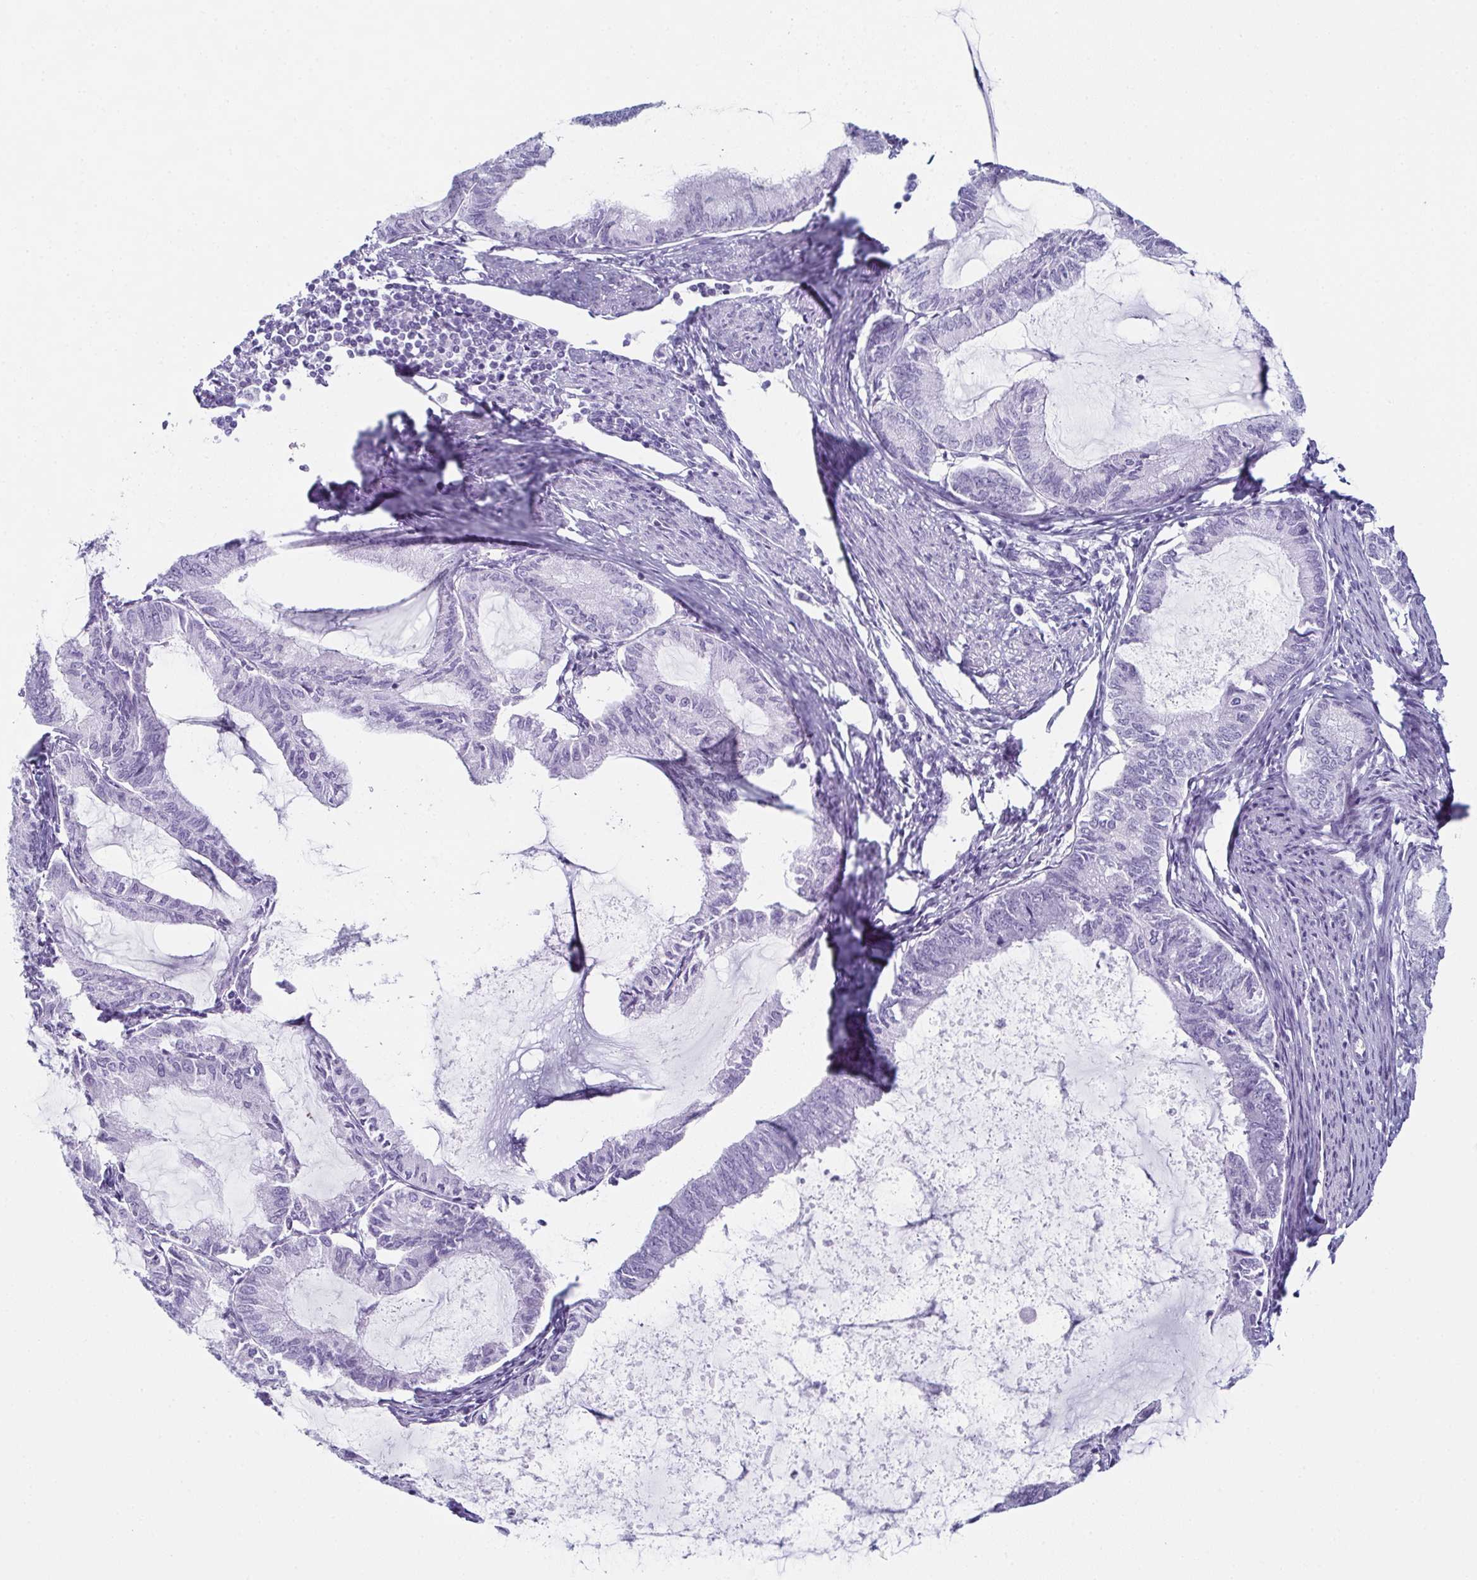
{"staining": {"intensity": "negative", "quantity": "none", "location": "none"}, "tissue": "endometrial cancer", "cell_type": "Tumor cells", "image_type": "cancer", "snomed": [{"axis": "morphology", "description": "Adenocarcinoma, NOS"}, {"axis": "topography", "description": "Endometrium"}], "caption": "This is a histopathology image of immunohistochemistry staining of adenocarcinoma (endometrial), which shows no staining in tumor cells.", "gene": "ENKUR", "patient": {"sex": "female", "age": 86}}